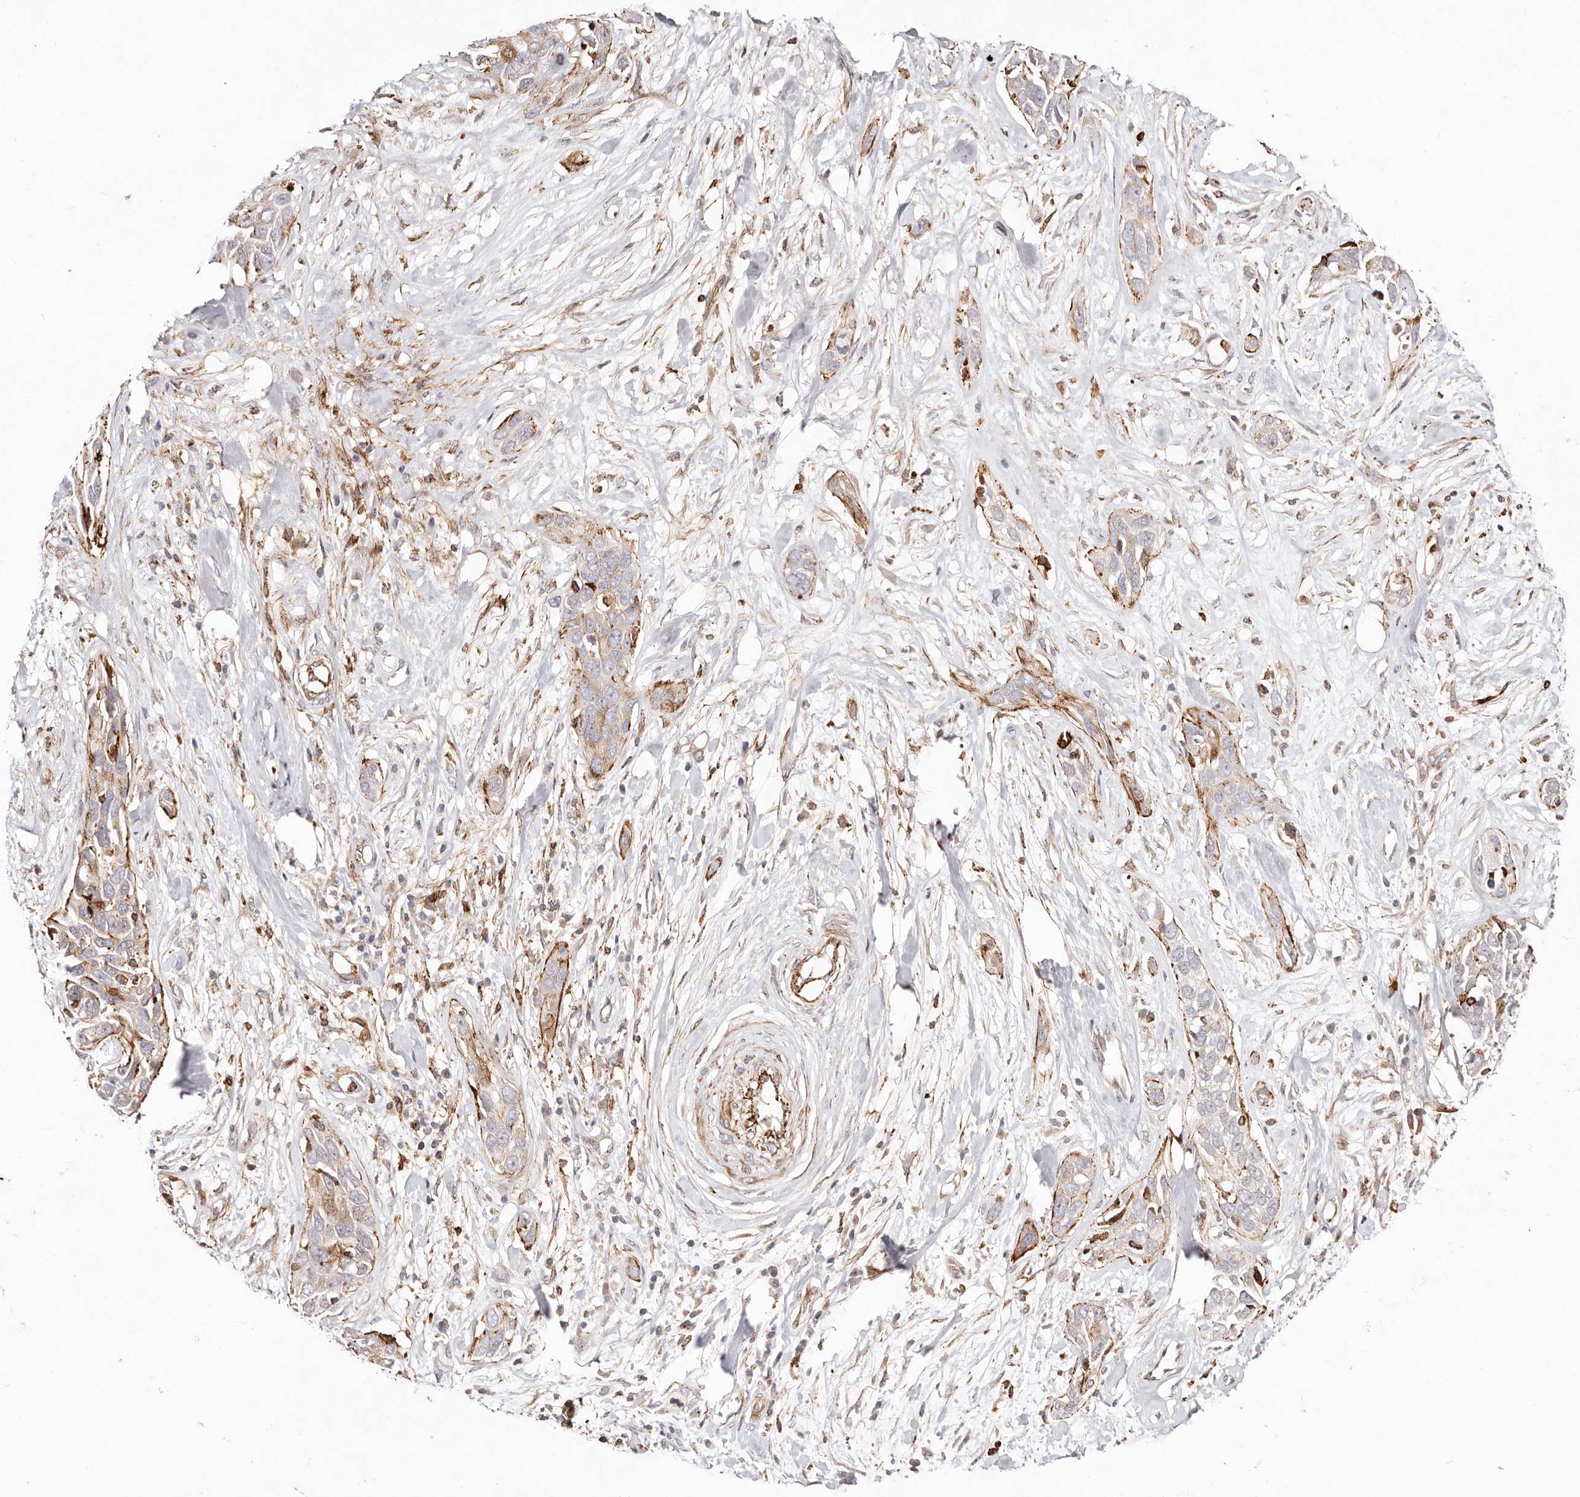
{"staining": {"intensity": "weak", "quantity": "<25%", "location": "cytoplasmic/membranous"}, "tissue": "pancreatic cancer", "cell_type": "Tumor cells", "image_type": "cancer", "snomed": [{"axis": "morphology", "description": "Adenocarcinoma, NOS"}, {"axis": "topography", "description": "Pancreas"}], "caption": "This is an immunohistochemistry photomicrograph of human pancreatic adenocarcinoma. There is no positivity in tumor cells.", "gene": "PTPN22", "patient": {"sex": "female", "age": 60}}